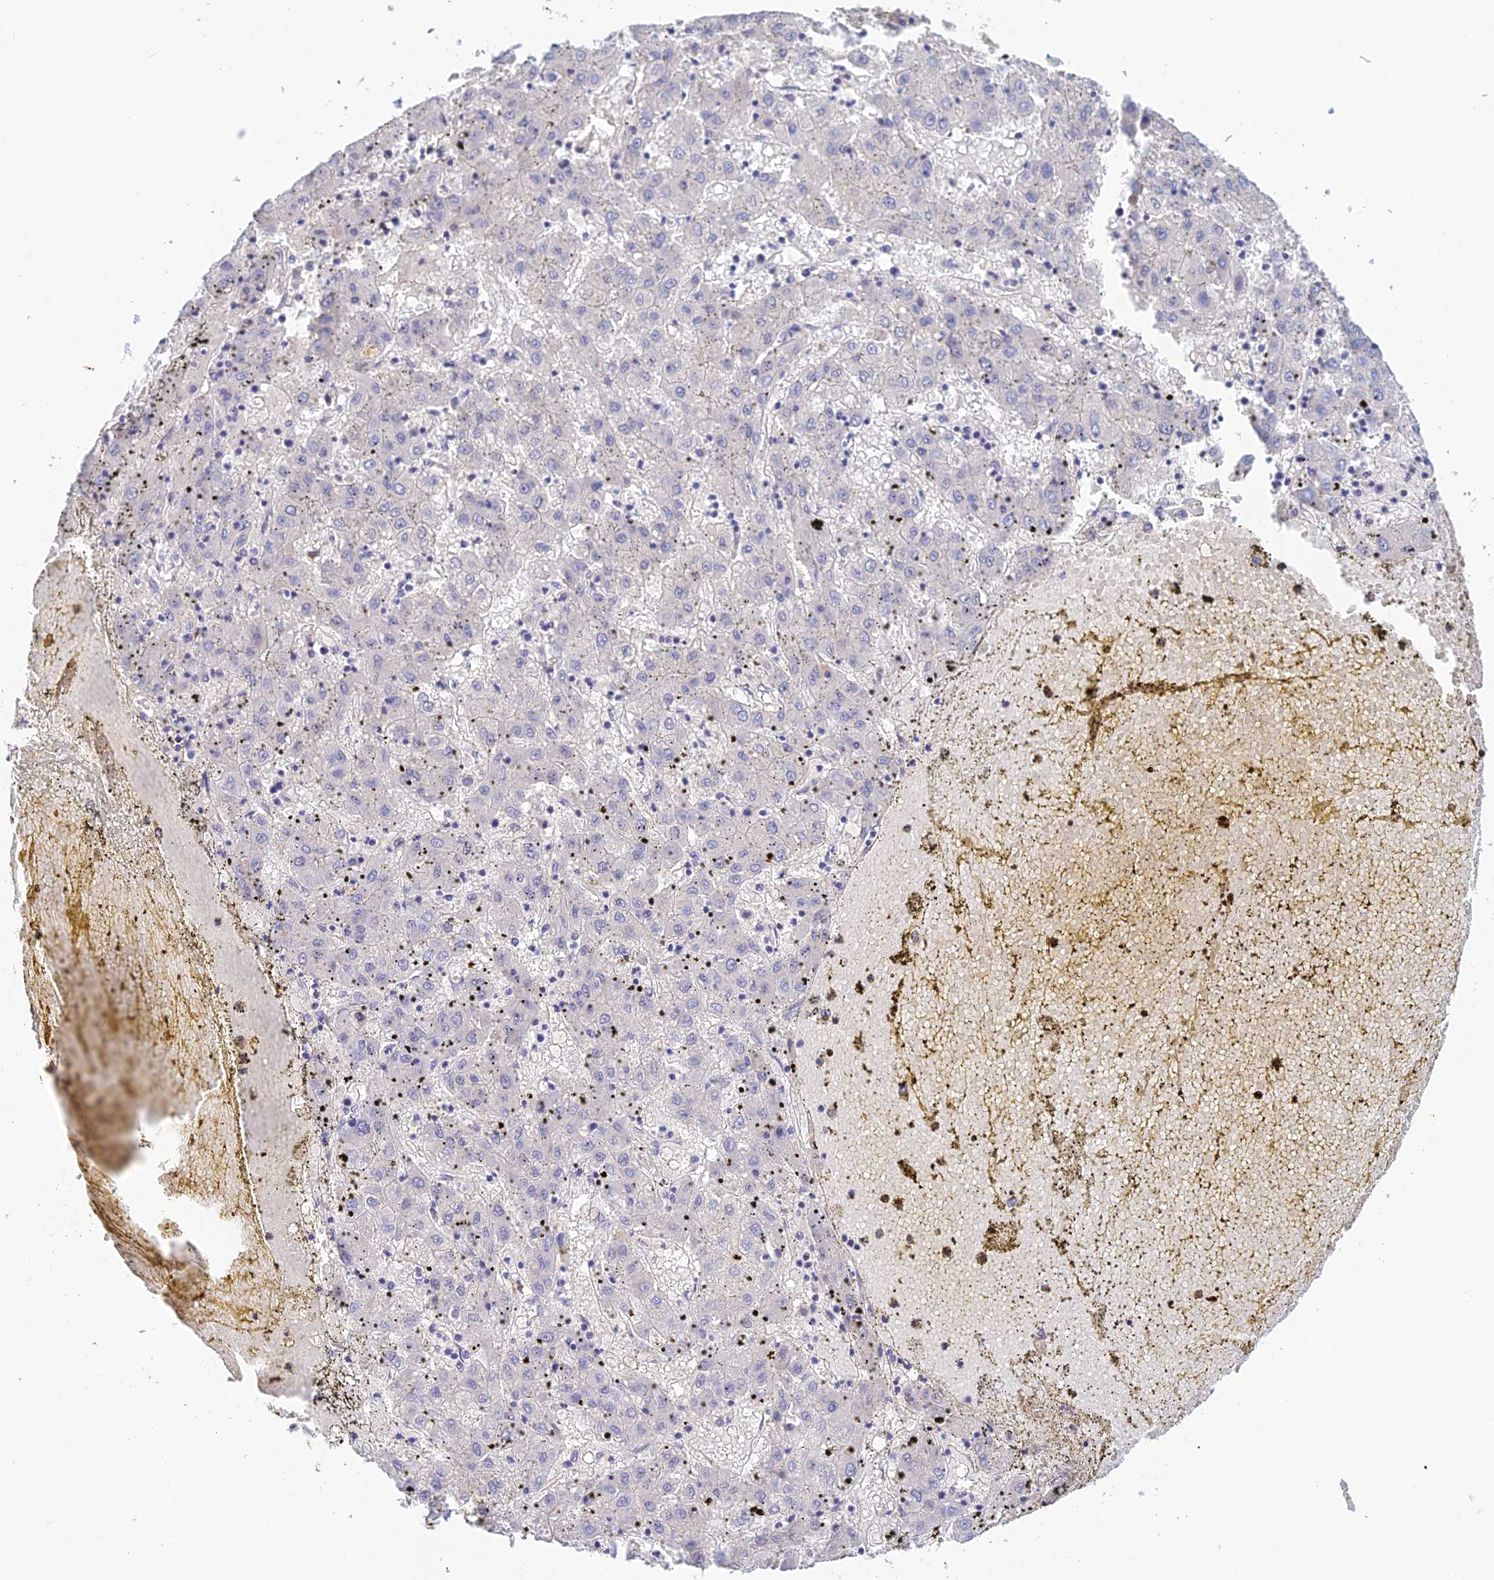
{"staining": {"intensity": "negative", "quantity": "none", "location": "none"}, "tissue": "liver cancer", "cell_type": "Tumor cells", "image_type": "cancer", "snomed": [{"axis": "morphology", "description": "Carcinoma, Hepatocellular, NOS"}, {"axis": "topography", "description": "Liver"}], "caption": "High power microscopy micrograph of an immunohistochemistry photomicrograph of liver hepatocellular carcinoma, revealing no significant positivity in tumor cells. The staining was performed using DAB (3,3'-diaminobenzidine) to visualize the protein expression in brown, while the nuclei were stained in blue with hematoxylin (Magnification: 20x).", "gene": "INTS13", "patient": {"sex": "male", "age": 72}}